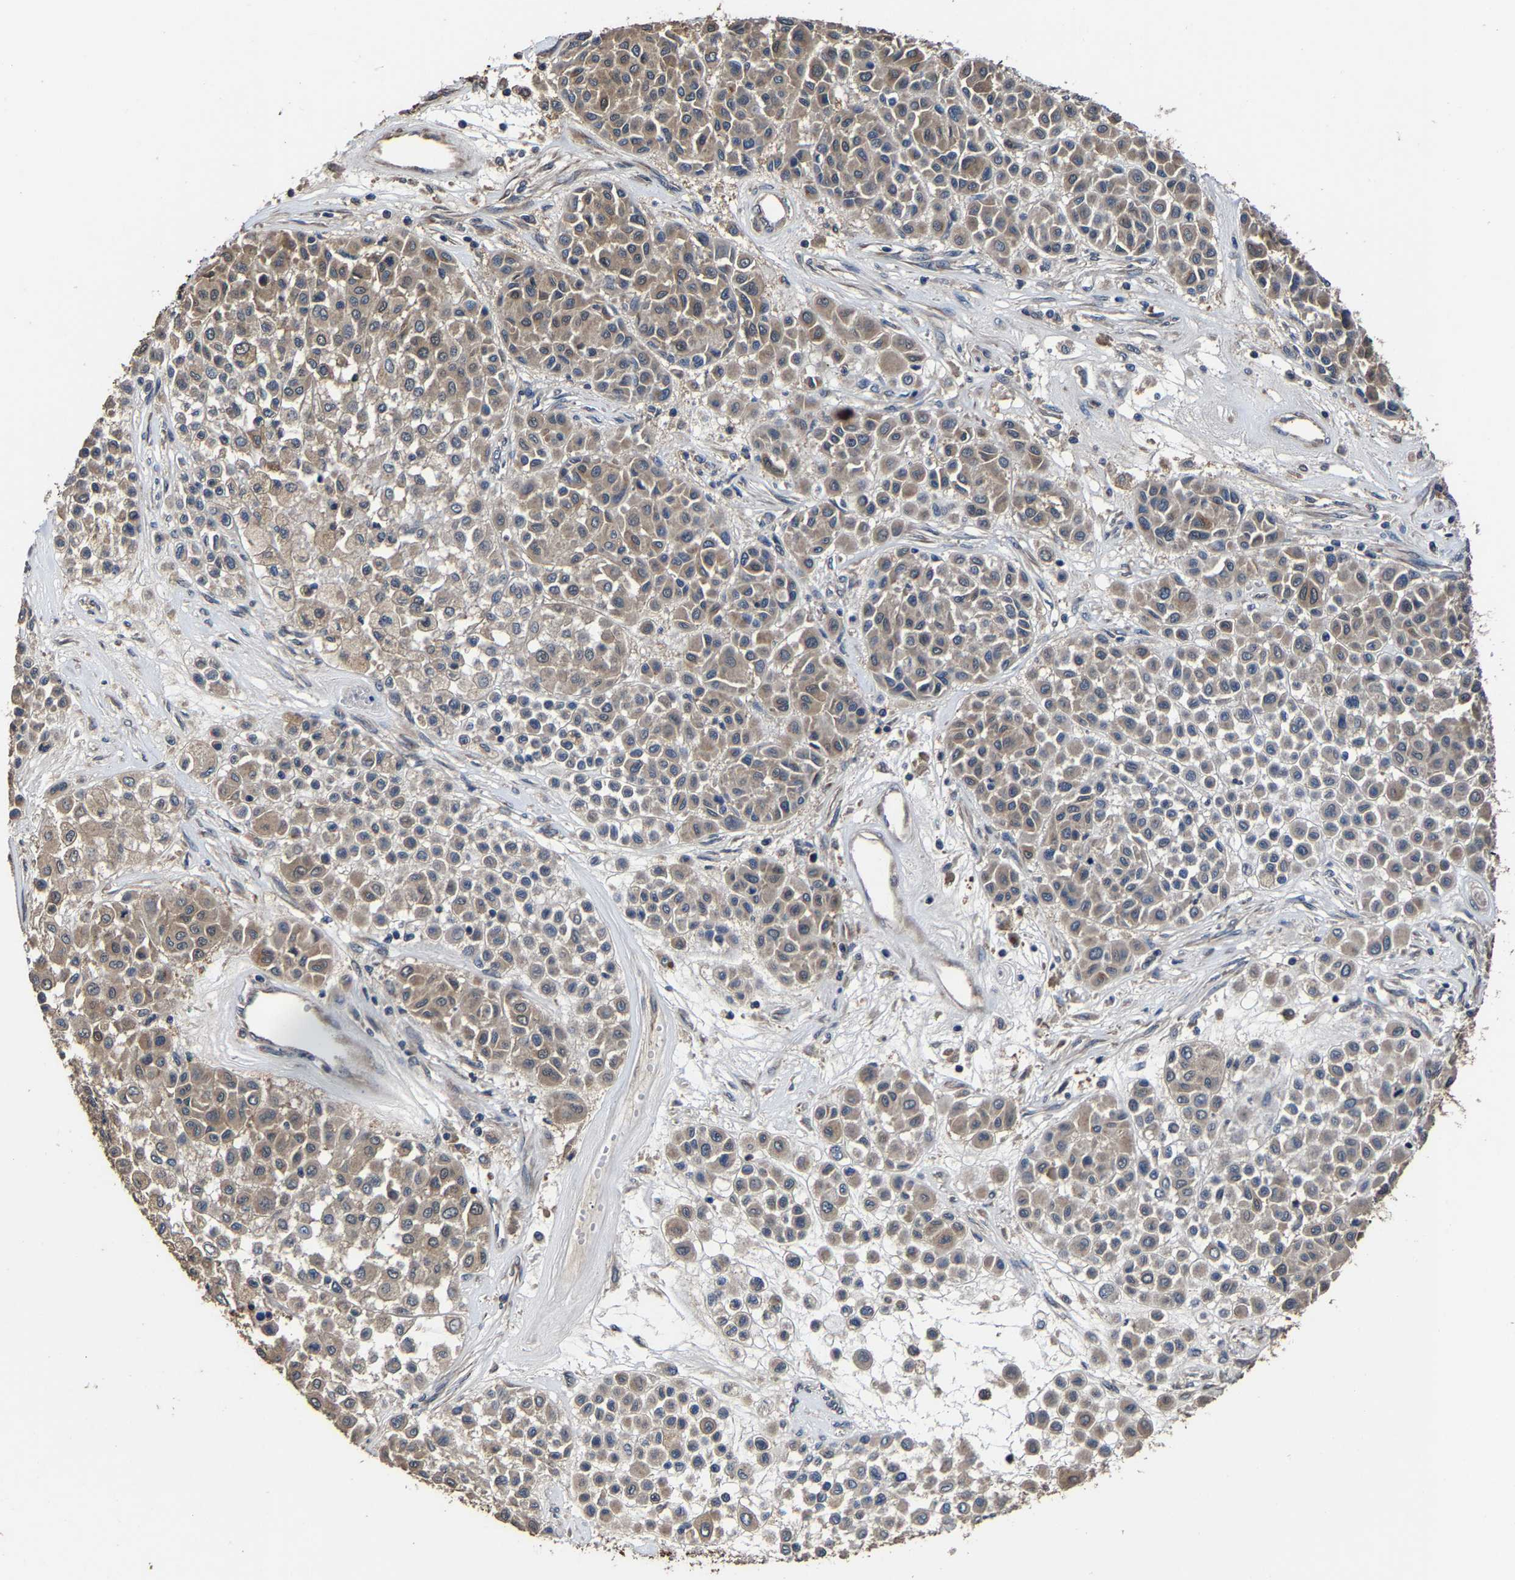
{"staining": {"intensity": "weak", "quantity": ">75%", "location": "cytoplasmic/membranous"}, "tissue": "melanoma", "cell_type": "Tumor cells", "image_type": "cancer", "snomed": [{"axis": "morphology", "description": "Malignant melanoma, Metastatic site"}, {"axis": "topography", "description": "Soft tissue"}], "caption": "Malignant melanoma (metastatic site) was stained to show a protein in brown. There is low levels of weak cytoplasmic/membranous expression in about >75% of tumor cells. The staining is performed using DAB (3,3'-diaminobenzidine) brown chromogen to label protein expression. The nuclei are counter-stained blue using hematoxylin.", "gene": "EBAG9", "patient": {"sex": "male", "age": 41}}